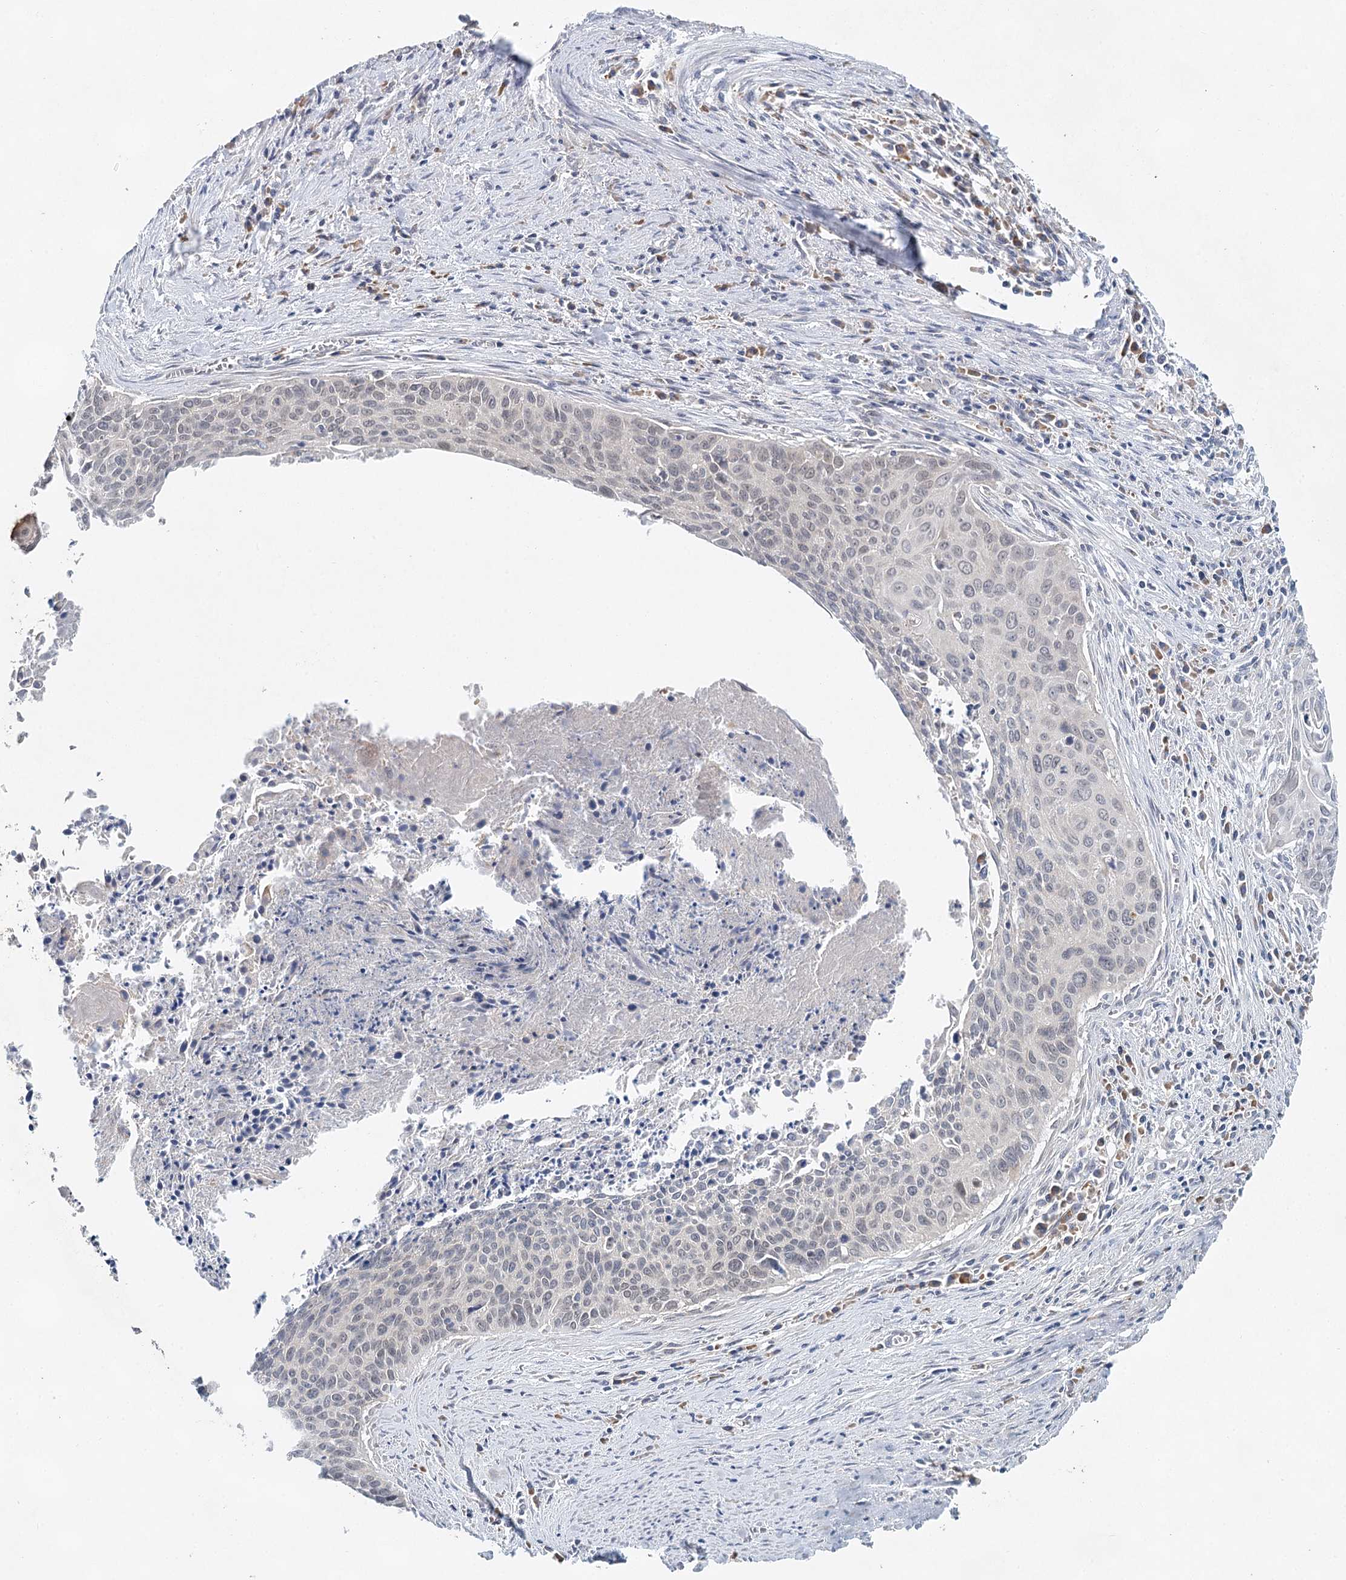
{"staining": {"intensity": "negative", "quantity": "none", "location": "none"}, "tissue": "cervical cancer", "cell_type": "Tumor cells", "image_type": "cancer", "snomed": [{"axis": "morphology", "description": "Squamous cell carcinoma, NOS"}, {"axis": "topography", "description": "Cervix"}], "caption": "The histopathology image reveals no significant expression in tumor cells of cervical cancer (squamous cell carcinoma).", "gene": "BLTP1", "patient": {"sex": "female", "age": 55}}